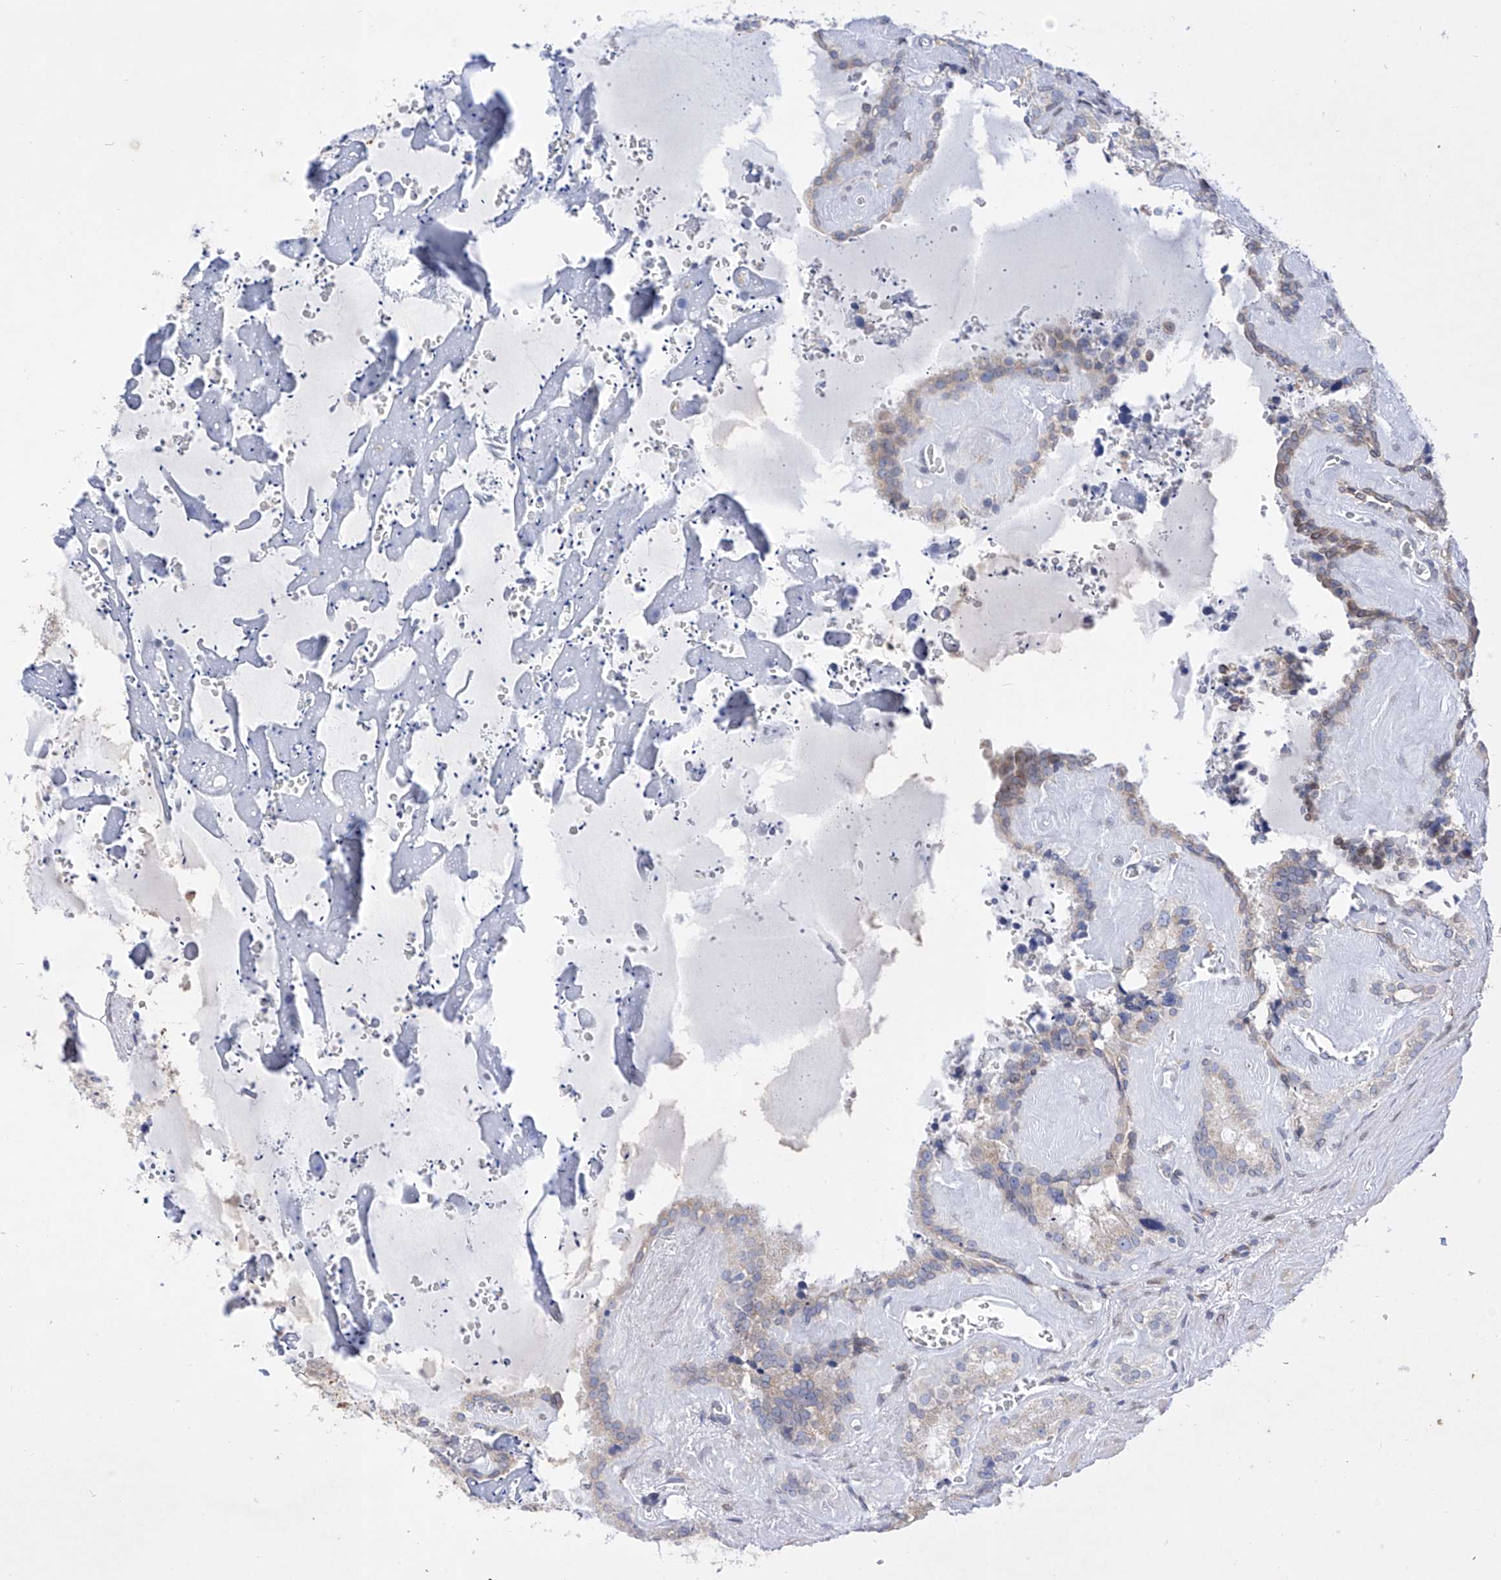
{"staining": {"intensity": "negative", "quantity": "none", "location": "none"}, "tissue": "seminal vesicle", "cell_type": "Glandular cells", "image_type": "normal", "snomed": [{"axis": "morphology", "description": "Normal tissue, NOS"}, {"axis": "topography", "description": "Prostate"}, {"axis": "topography", "description": "Seminal veicle"}], "caption": "Seminal vesicle stained for a protein using IHC shows no positivity glandular cells.", "gene": "LCLAT1", "patient": {"sex": "male", "age": 59}}